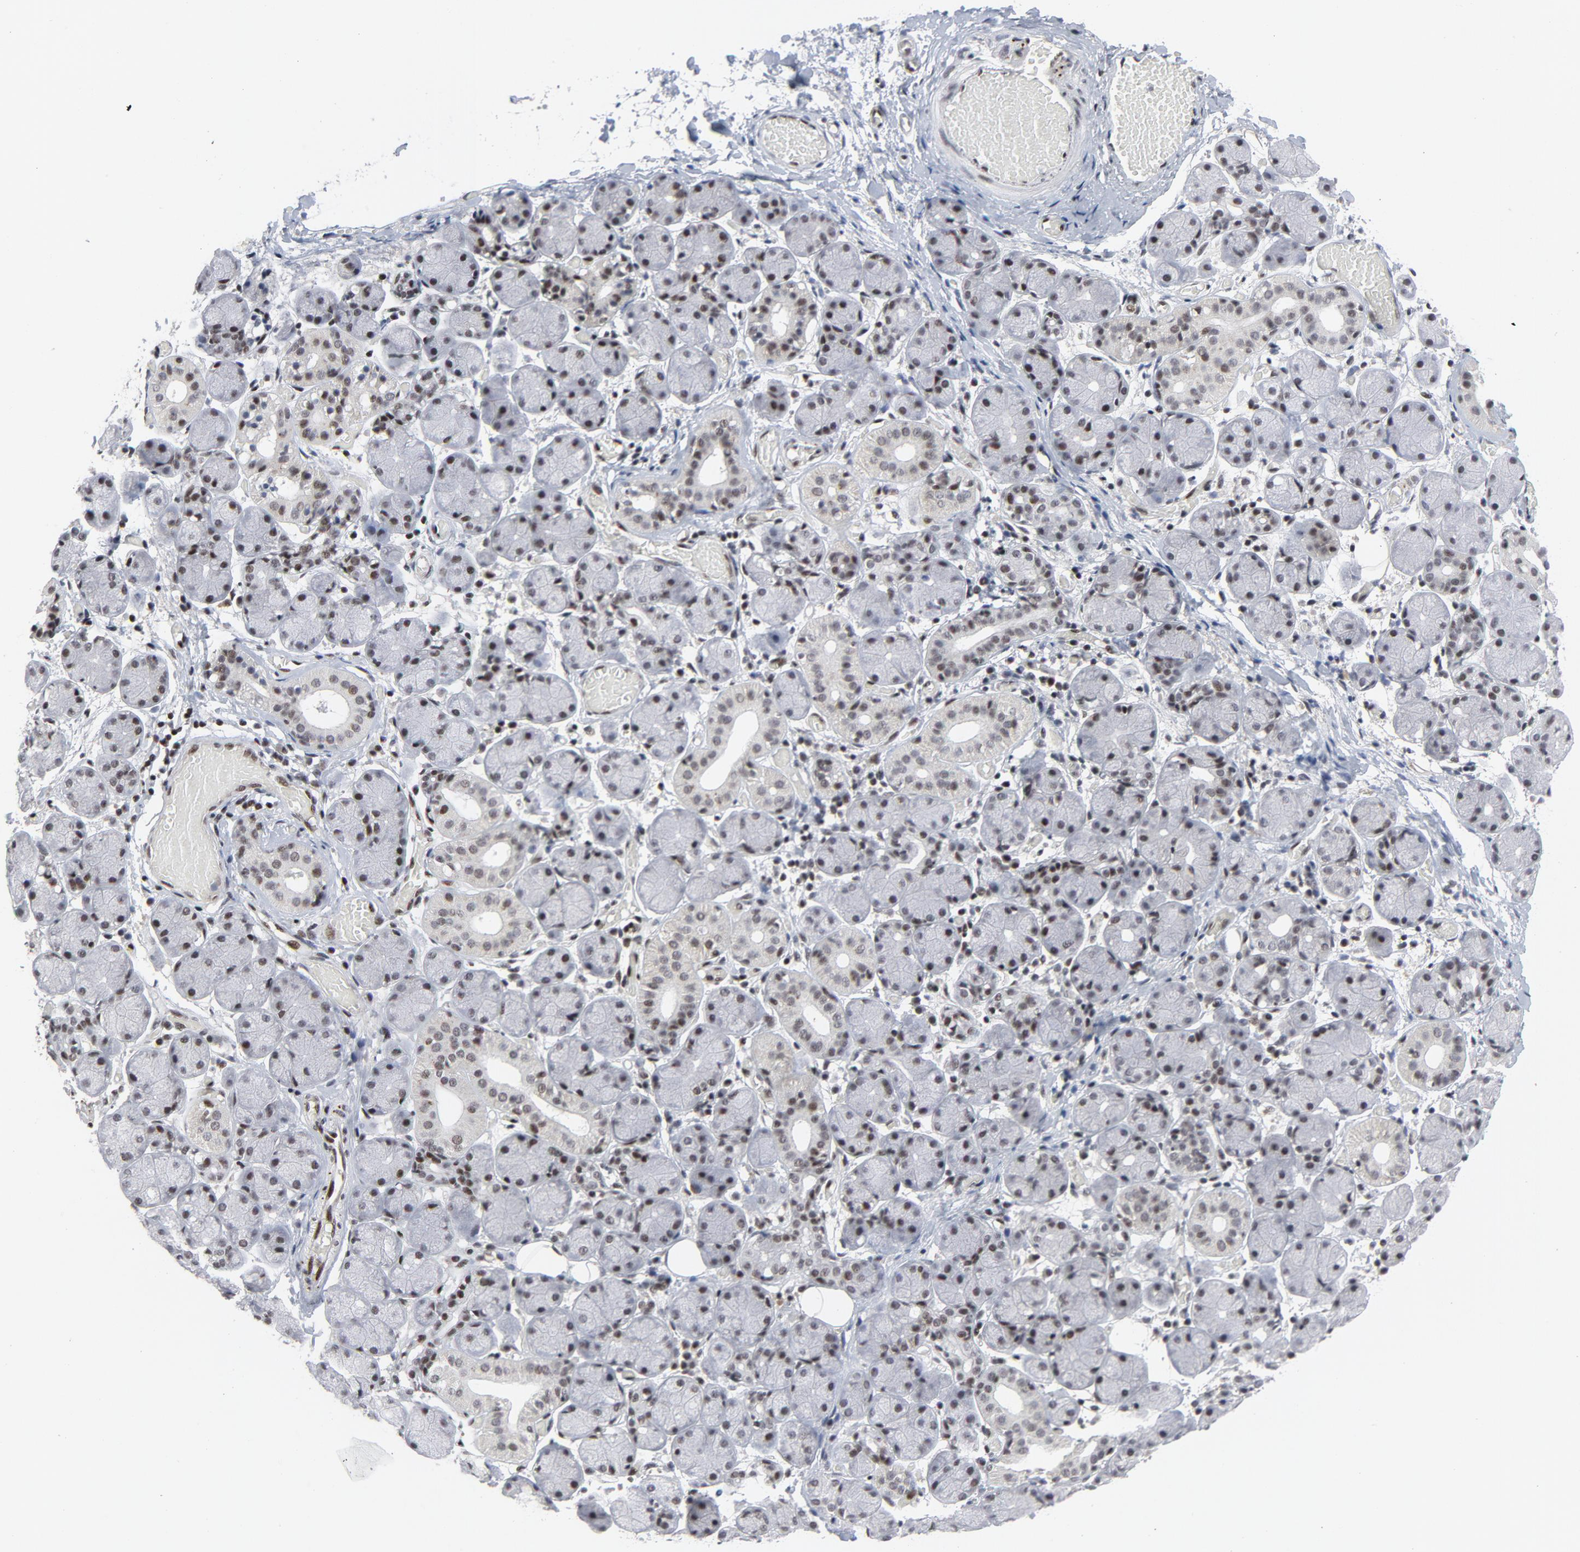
{"staining": {"intensity": "moderate", "quantity": "25%-75%", "location": "nuclear"}, "tissue": "salivary gland", "cell_type": "Glandular cells", "image_type": "normal", "snomed": [{"axis": "morphology", "description": "Normal tissue, NOS"}, {"axis": "topography", "description": "Salivary gland"}], "caption": "Glandular cells display medium levels of moderate nuclear positivity in approximately 25%-75% of cells in normal human salivary gland.", "gene": "GABPA", "patient": {"sex": "female", "age": 24}}